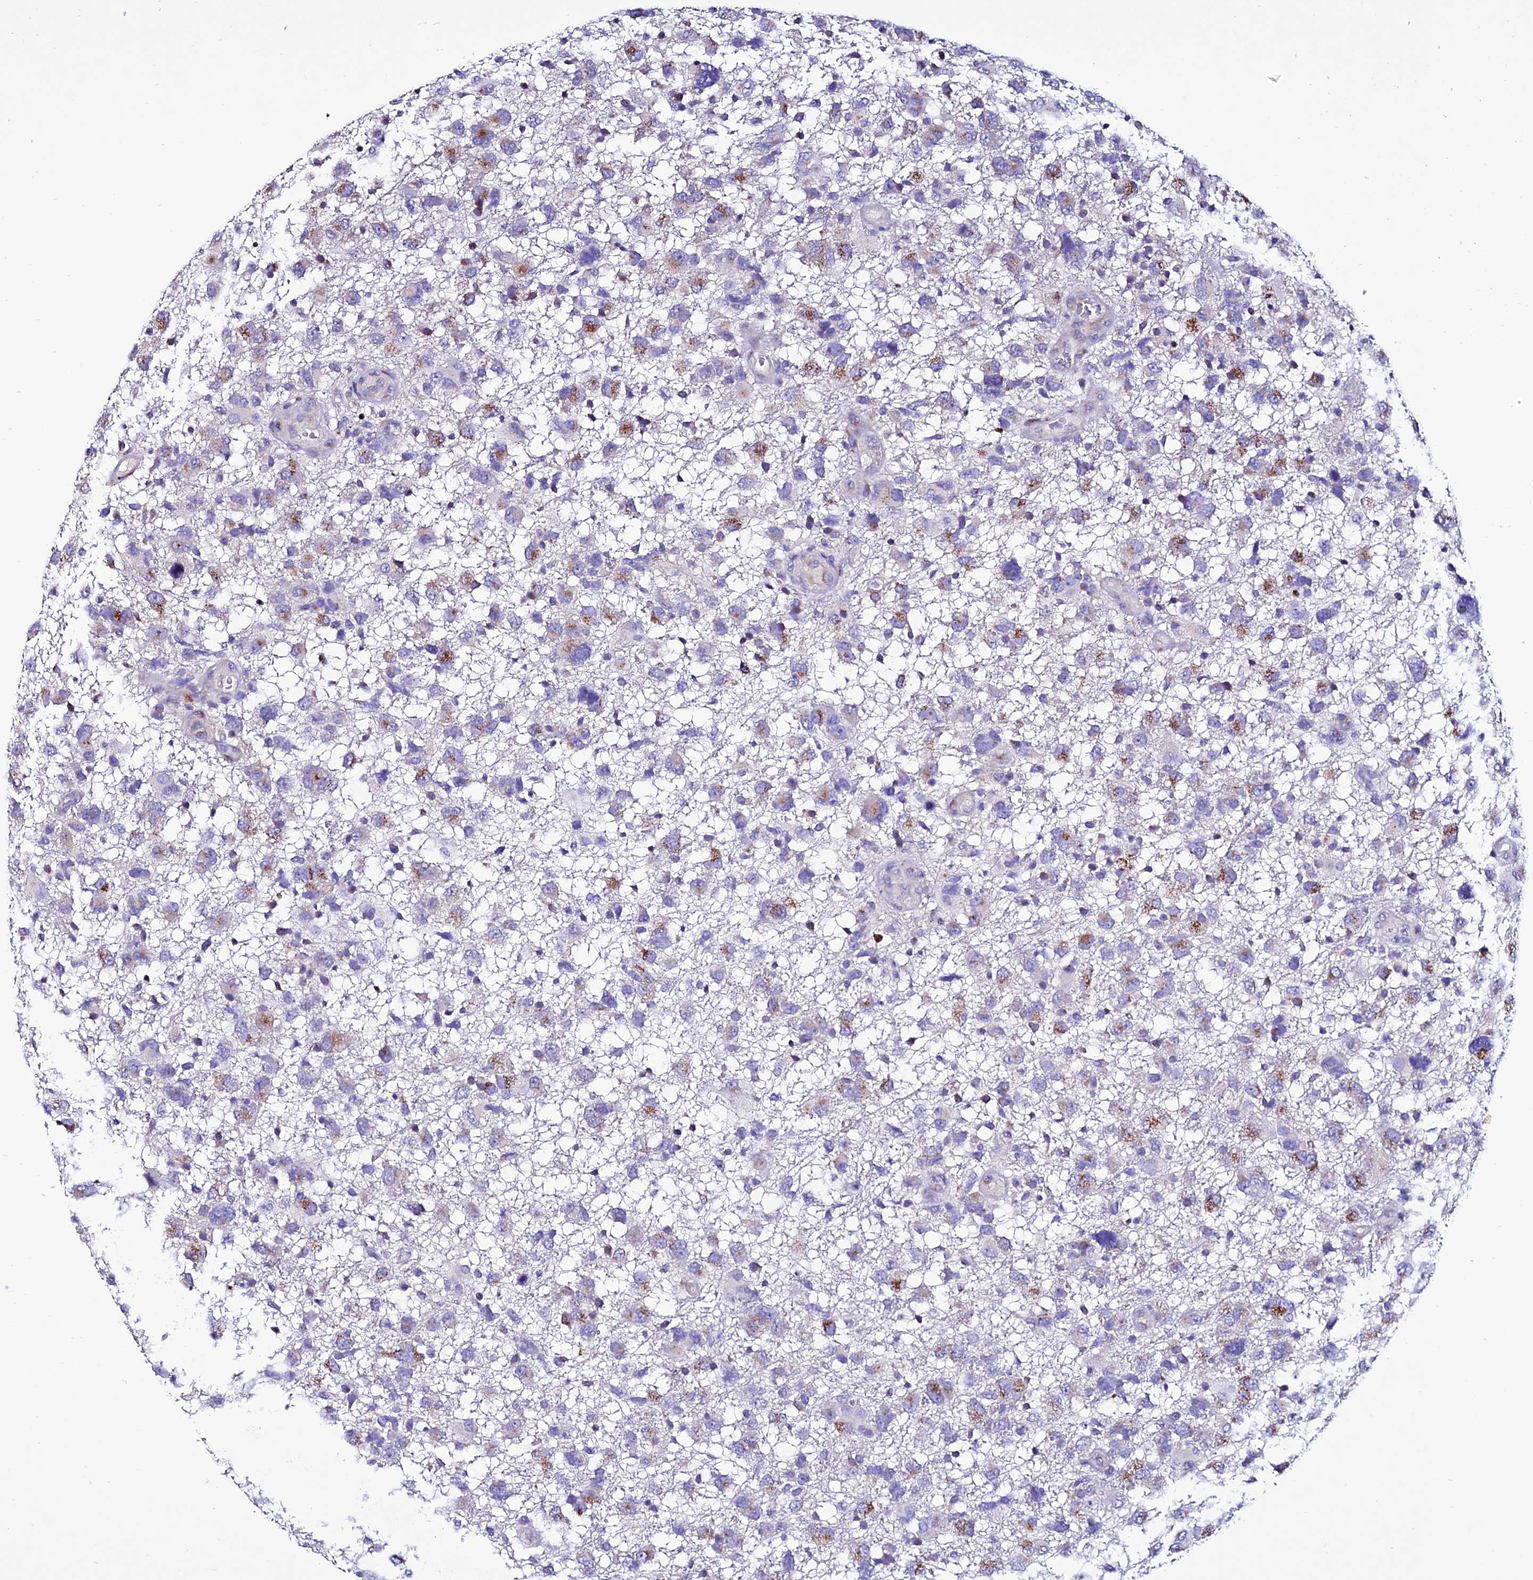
{"staining": {"intensity": "moderate", "quantity": "25%-75%", "location": "cytoplasmic/membranous"}, "tissue": "glioma", "cell_type": "Tumor cells", "image_type": "cancer", "snomed": [{"axis": "morphology", "description": "Glioma, malignant, High grade"}, {"axis": "topography", "description": "Brain"}], "caption": "Protein staining demonstrates moderate cytoplasmic/membranous expression in approximately 25%-75% of tumor cells in malignant high-grade glioma.", "gene": "OR51Q1", "patient": {"sex": "male", "age": 61}}